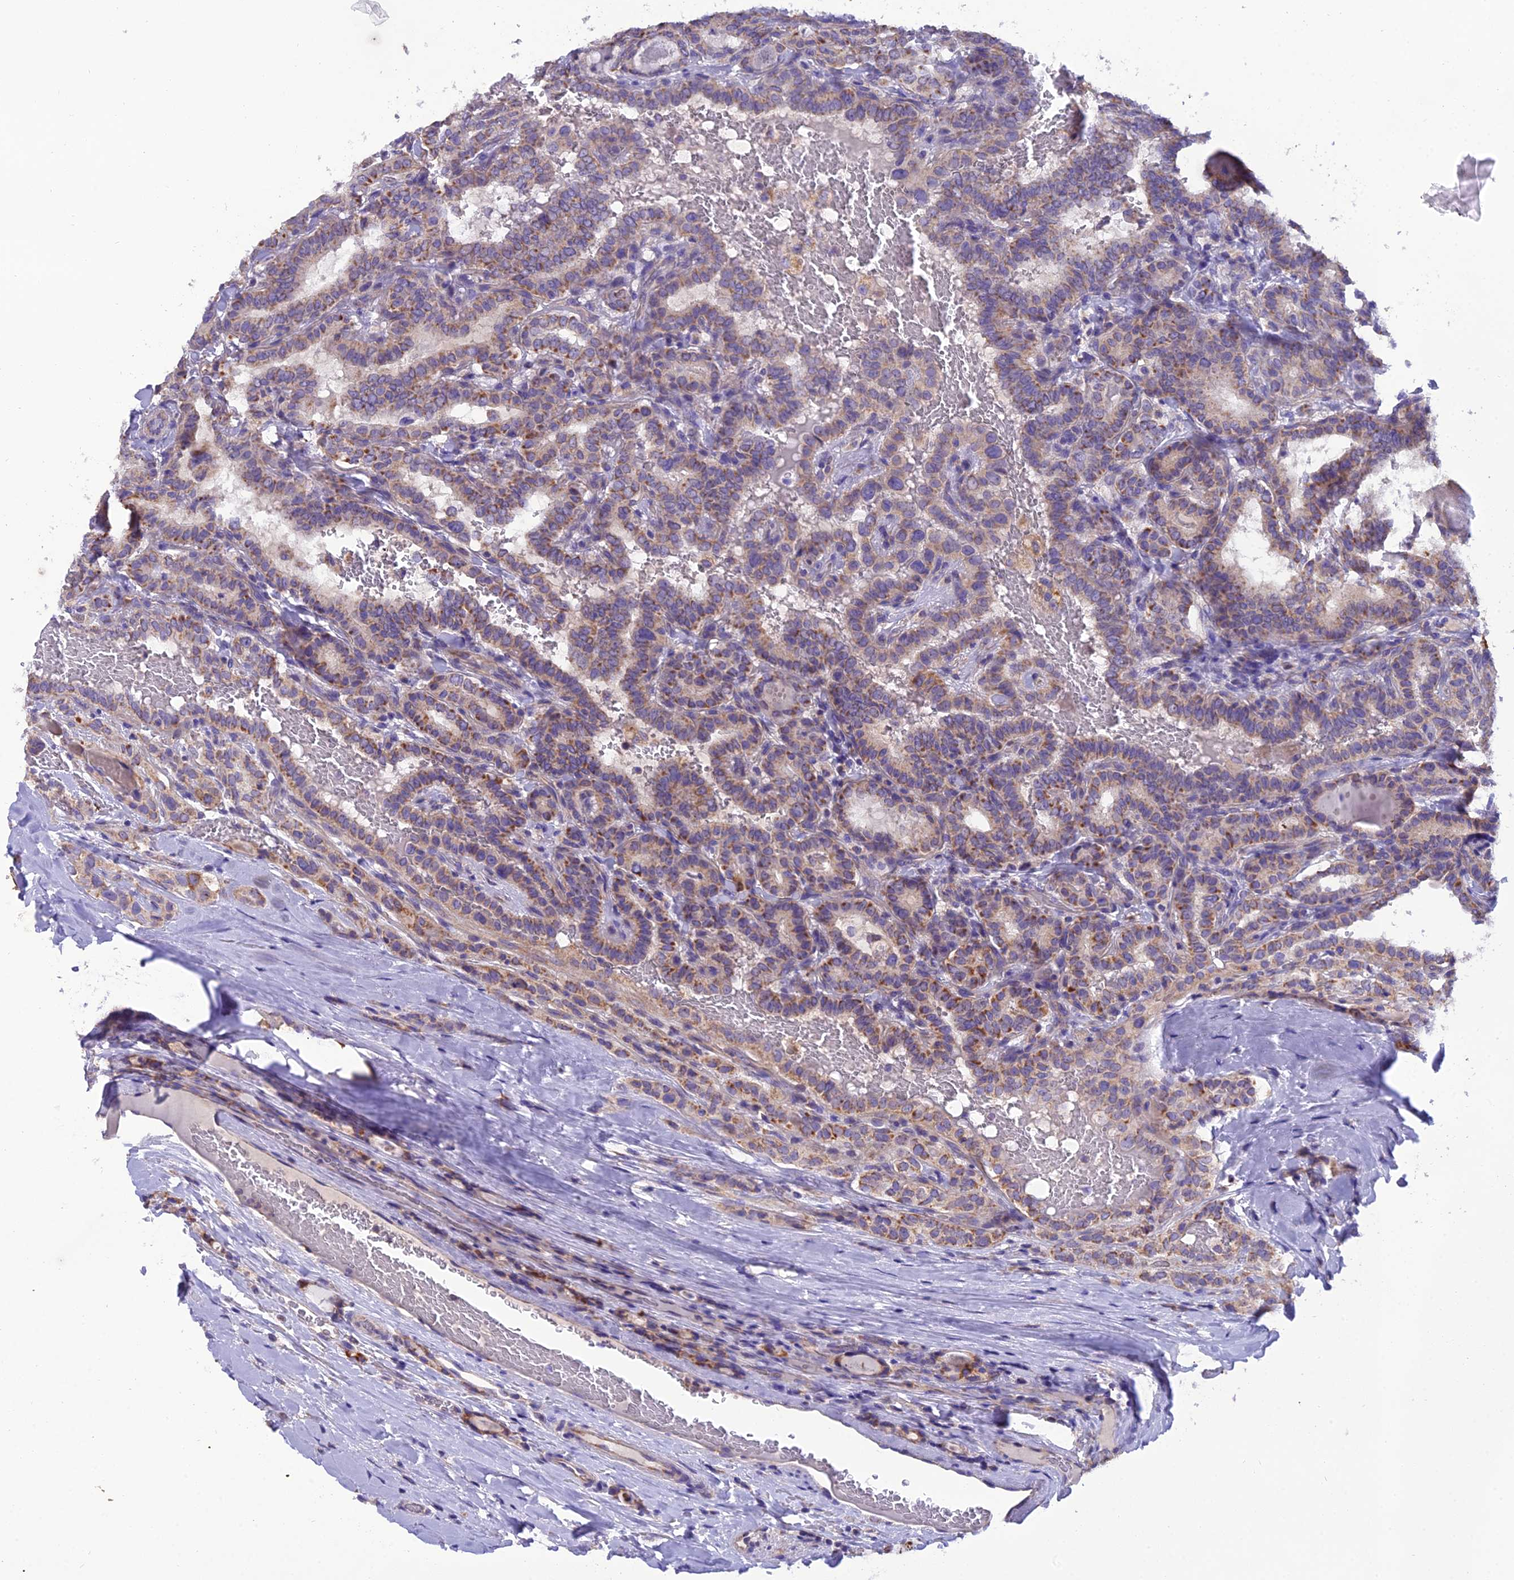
{"staining": {"intensity": "moderate", "quantity": "25%-75%", "location": "cytoplasmic/membranous"}, "tissue": "thyroid cancer", "cell_type": "Tumor cells", "image_type": "cancer", "snomed": [{"axis": "morphology", "description": "Papillary adenocarcinoma, NOS"}, {"axis": "topography", "description": "Thyroid gland"}], "caption": "Human thyroid cancer (papillary adenocarcinoma) stained for a protein (brown) displays moderate cytoplasmic/membranous positive staining in about 25%-75% of tumor cells.", "gene": "GPD1", "patient": {"sex": "female", "age": 72}}